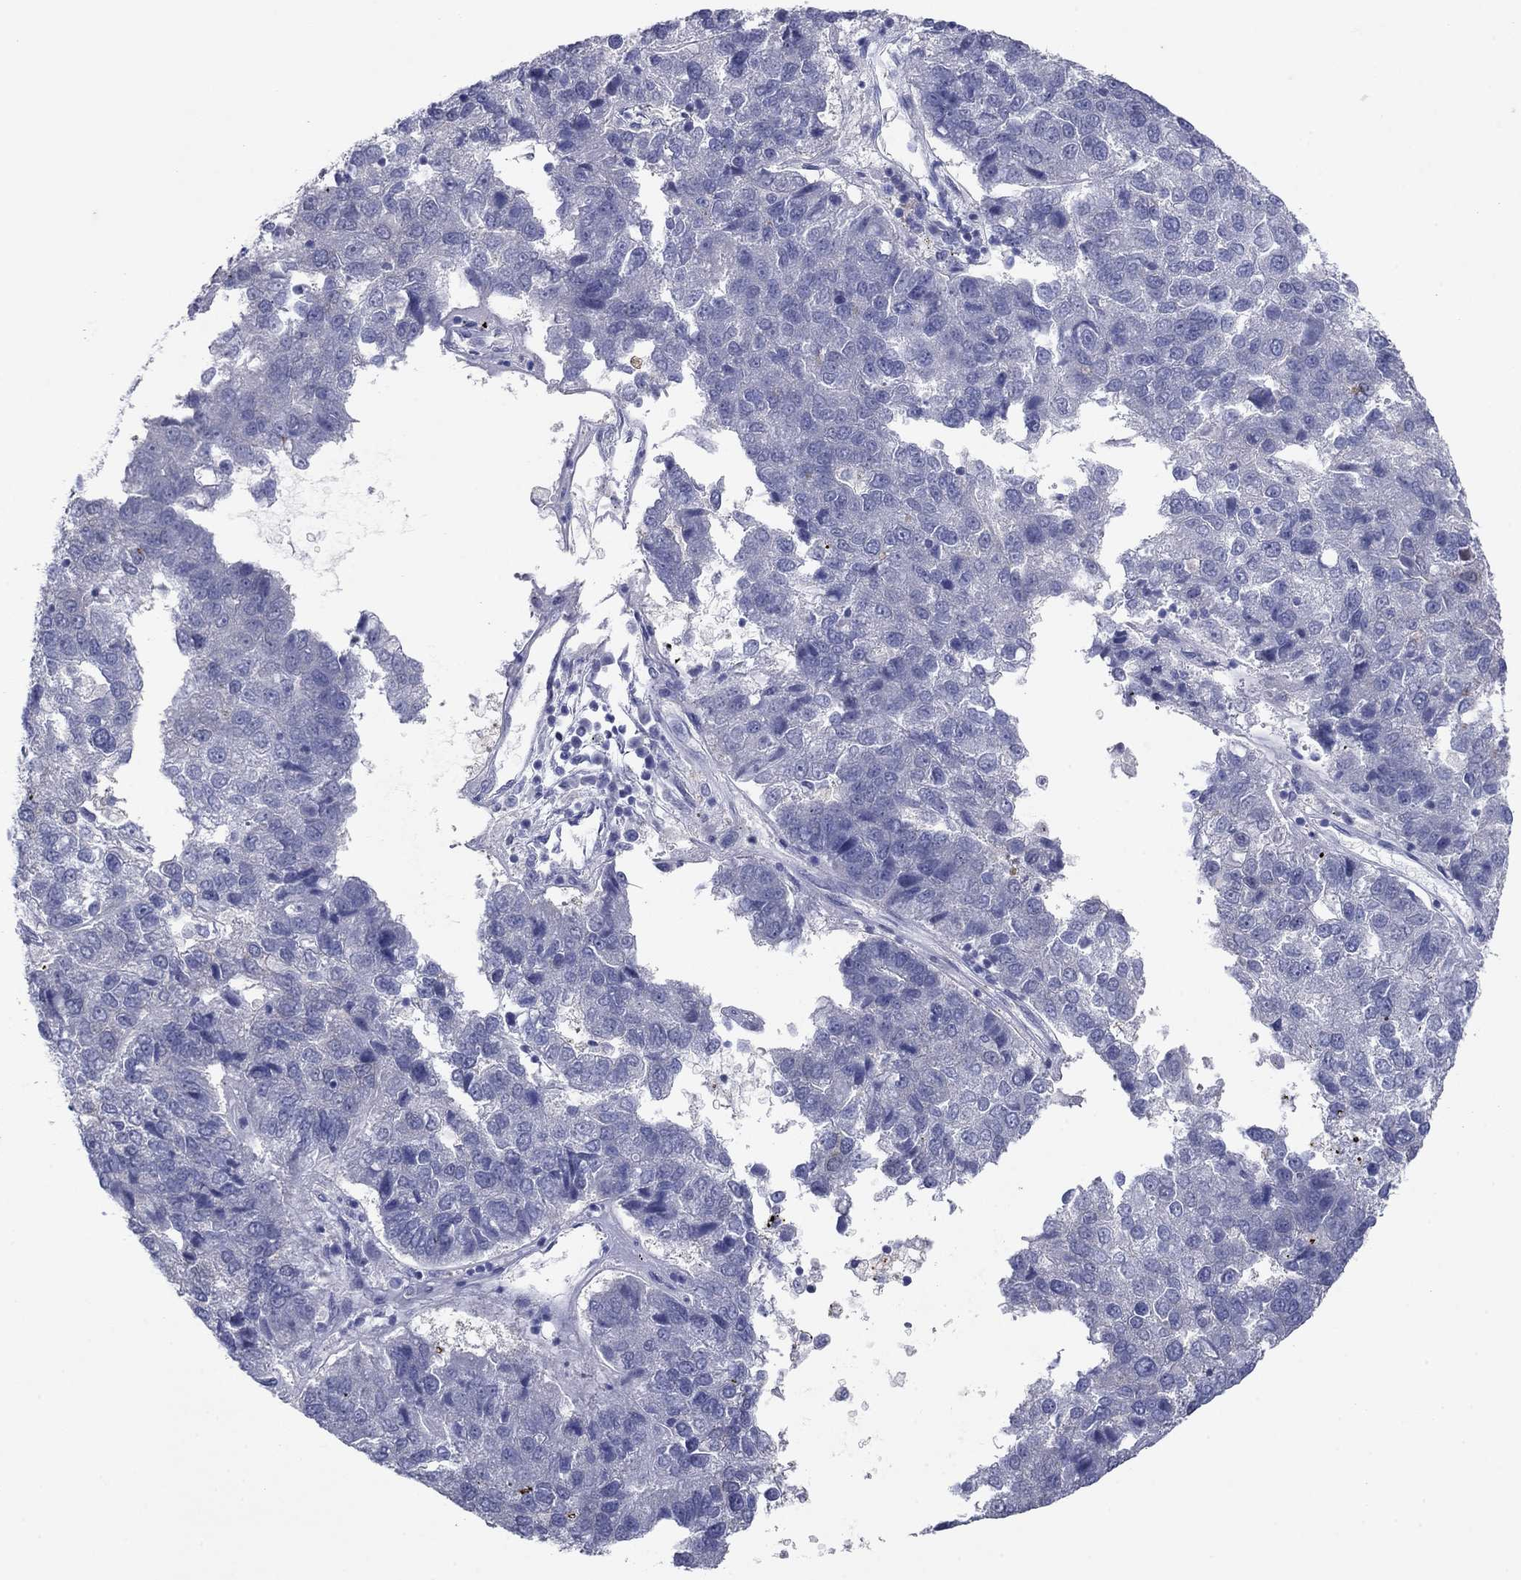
{"staining": {"intensity": "negative", "quantity": "none", "location": "none"}, "tissue": "pancreatic cancer", "cell_type": "Tumor cells", "image_type": "cancer", "snomed": [{"axis": "morphology", "description": "Adenocarcinoma, NOS"}, {"axis": "topography", "description": "Pancreas"}], "caption": "DAB immunohistochemical staining of adenocarcinoma (pancreatic) demonstrates no significant positivity in tumor cells. Brightfield microscopy of IHC stained with DAB (brown) and hematoxylin (blue), captured at high magnification.", "gene": "PLS1", "patient": {"sex": "female", "age": 61}}